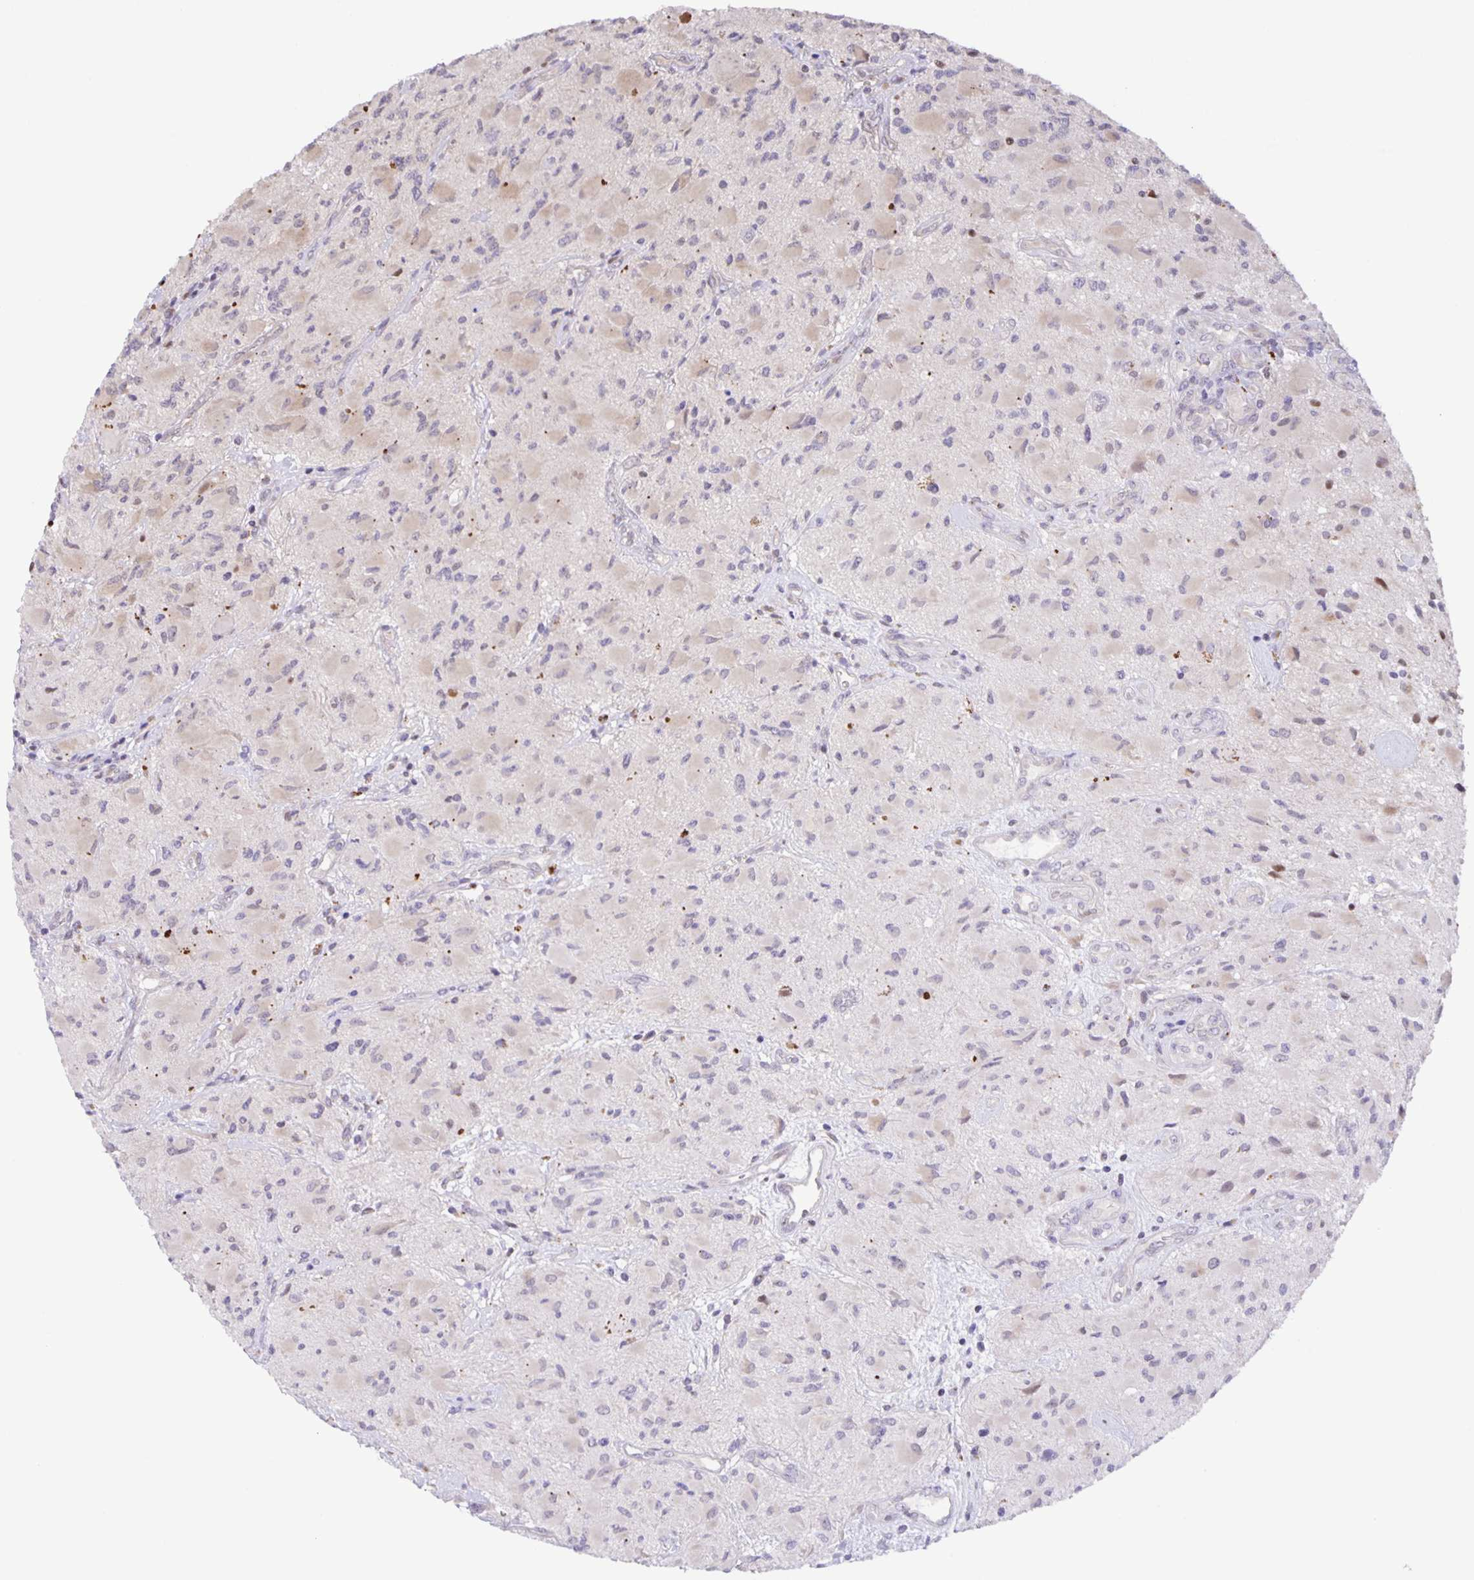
{"staining": {"intensity": "weak", "quantity": "<25%", "location": "cytoplasmic/membranous"}, "tissue": "glioma", "cell_type": "Tumor cells", "image_type": "cancer", "snomed": [{"axis": "morphology", "description": "Glioma, malignant, High grade"}, {"axis": "topography", "description": "Brain"}], "caption": "Protein analysis of malignant high-grade glioma shows no significant expression in tumor cells. The staining was performed using DAB (3,3'-diaminobenzidine) to visualize the protein expression in brown, while the nuclei were stained in blue with hematoxylin (Magnification: 20x).", "gene": "MAPK12", "patient": {"sex": "female", "age": 65}}